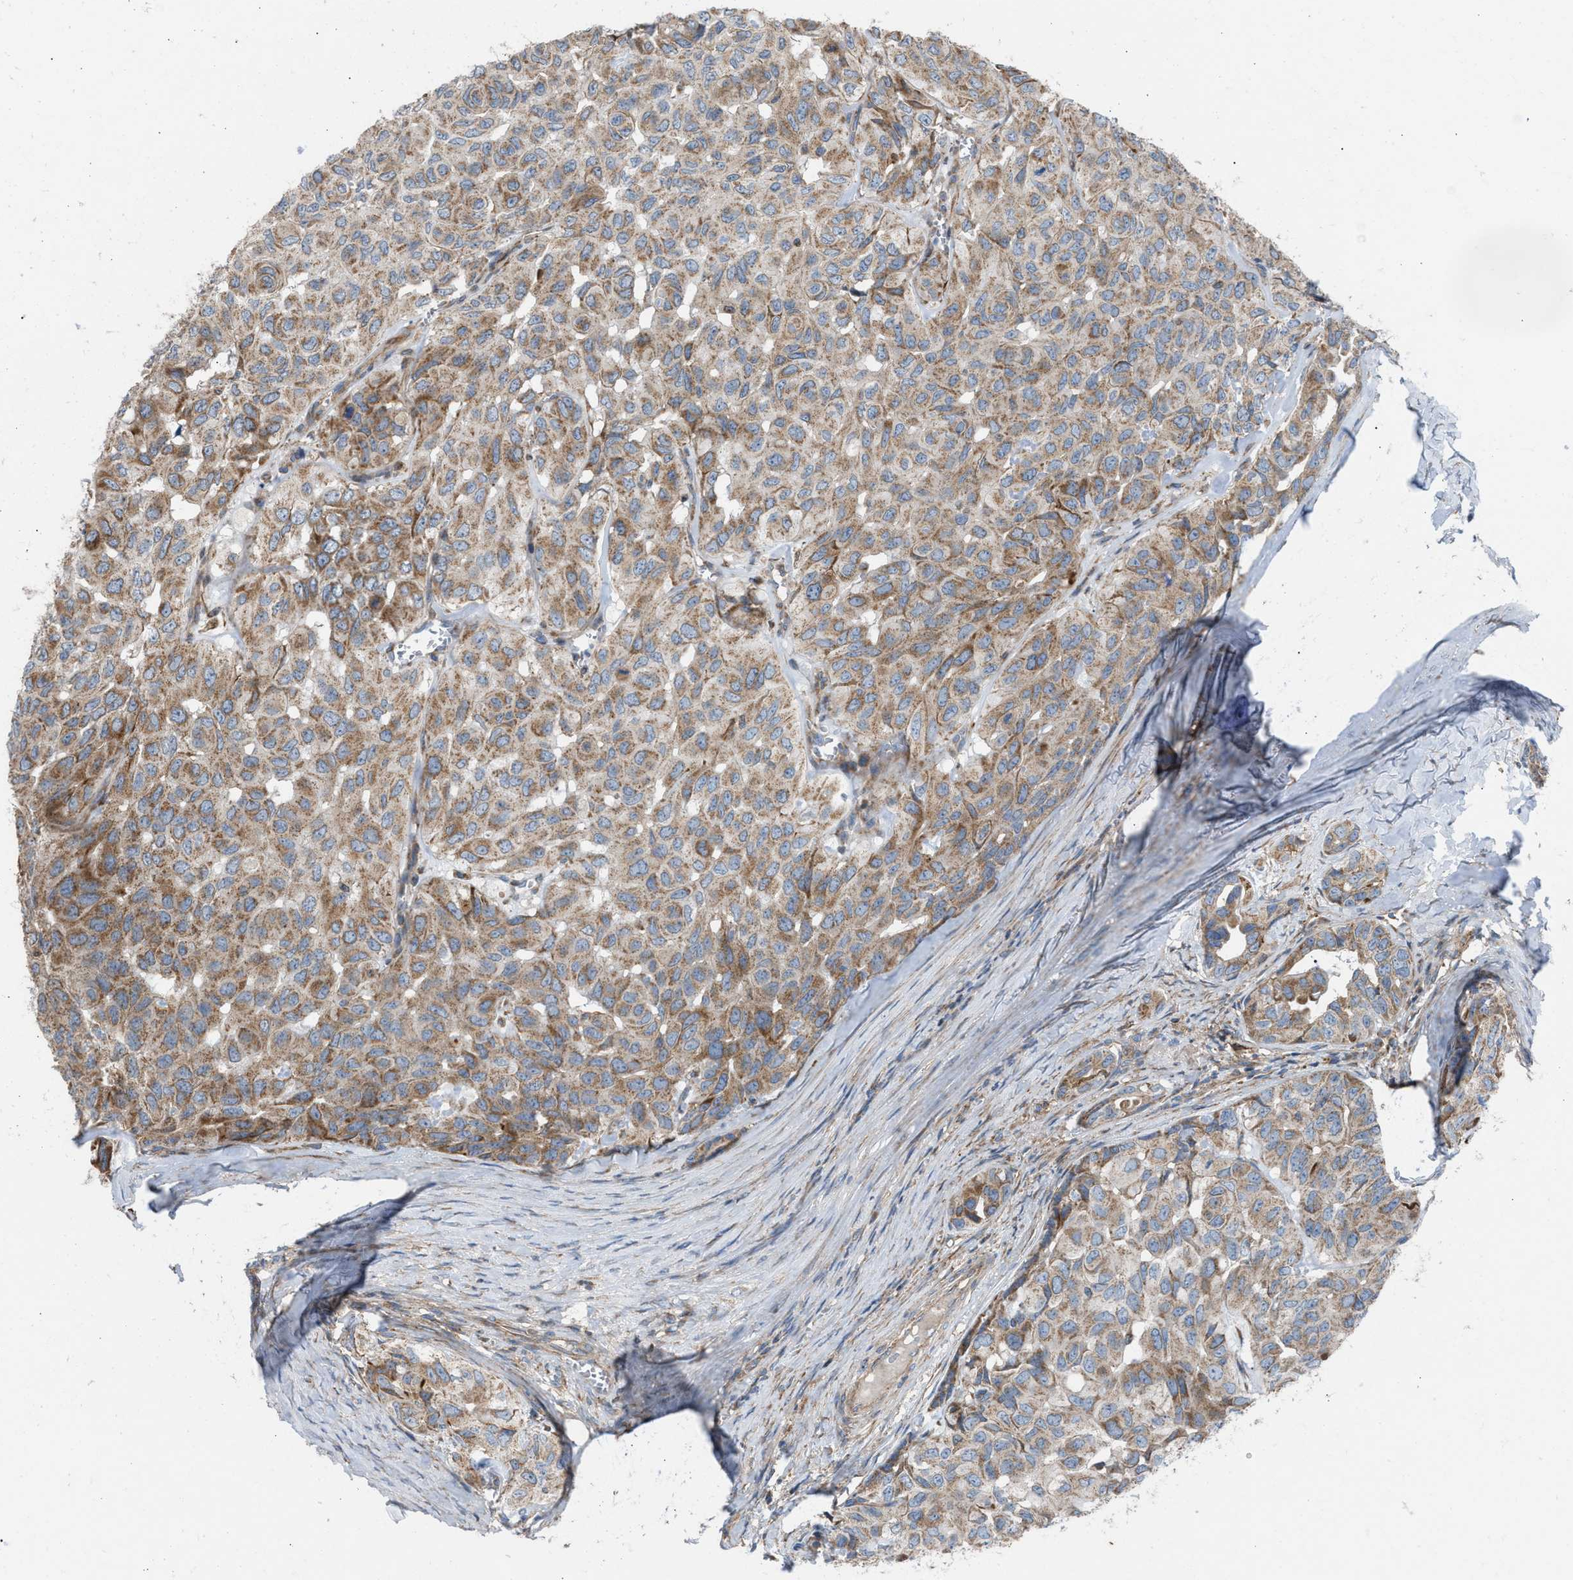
{"staining": {"intensity": "moderate", "quantity": "25%-75%", "location": "cytoplasmic/membranous"}, "tissue": "head and neck cancer", "cell_type": "Tumor cells", "image_type": "cancer", "snomed": [{"axis": "morphology", "description": "Adenocarcinoma, NOS"}, {"axis": "topography", "description": "Salivary gland, NOS"}, {"axis": "topography", "description": "Head-Neck"}], "caption": "Moderate cytoplasmic/membranous protein positivity is identified in about 25%-75% of tumor cells in head and neck adenocarcinoma.", "gene": "SLC10A3", "patient": {"sex": "female", "age": 76}}